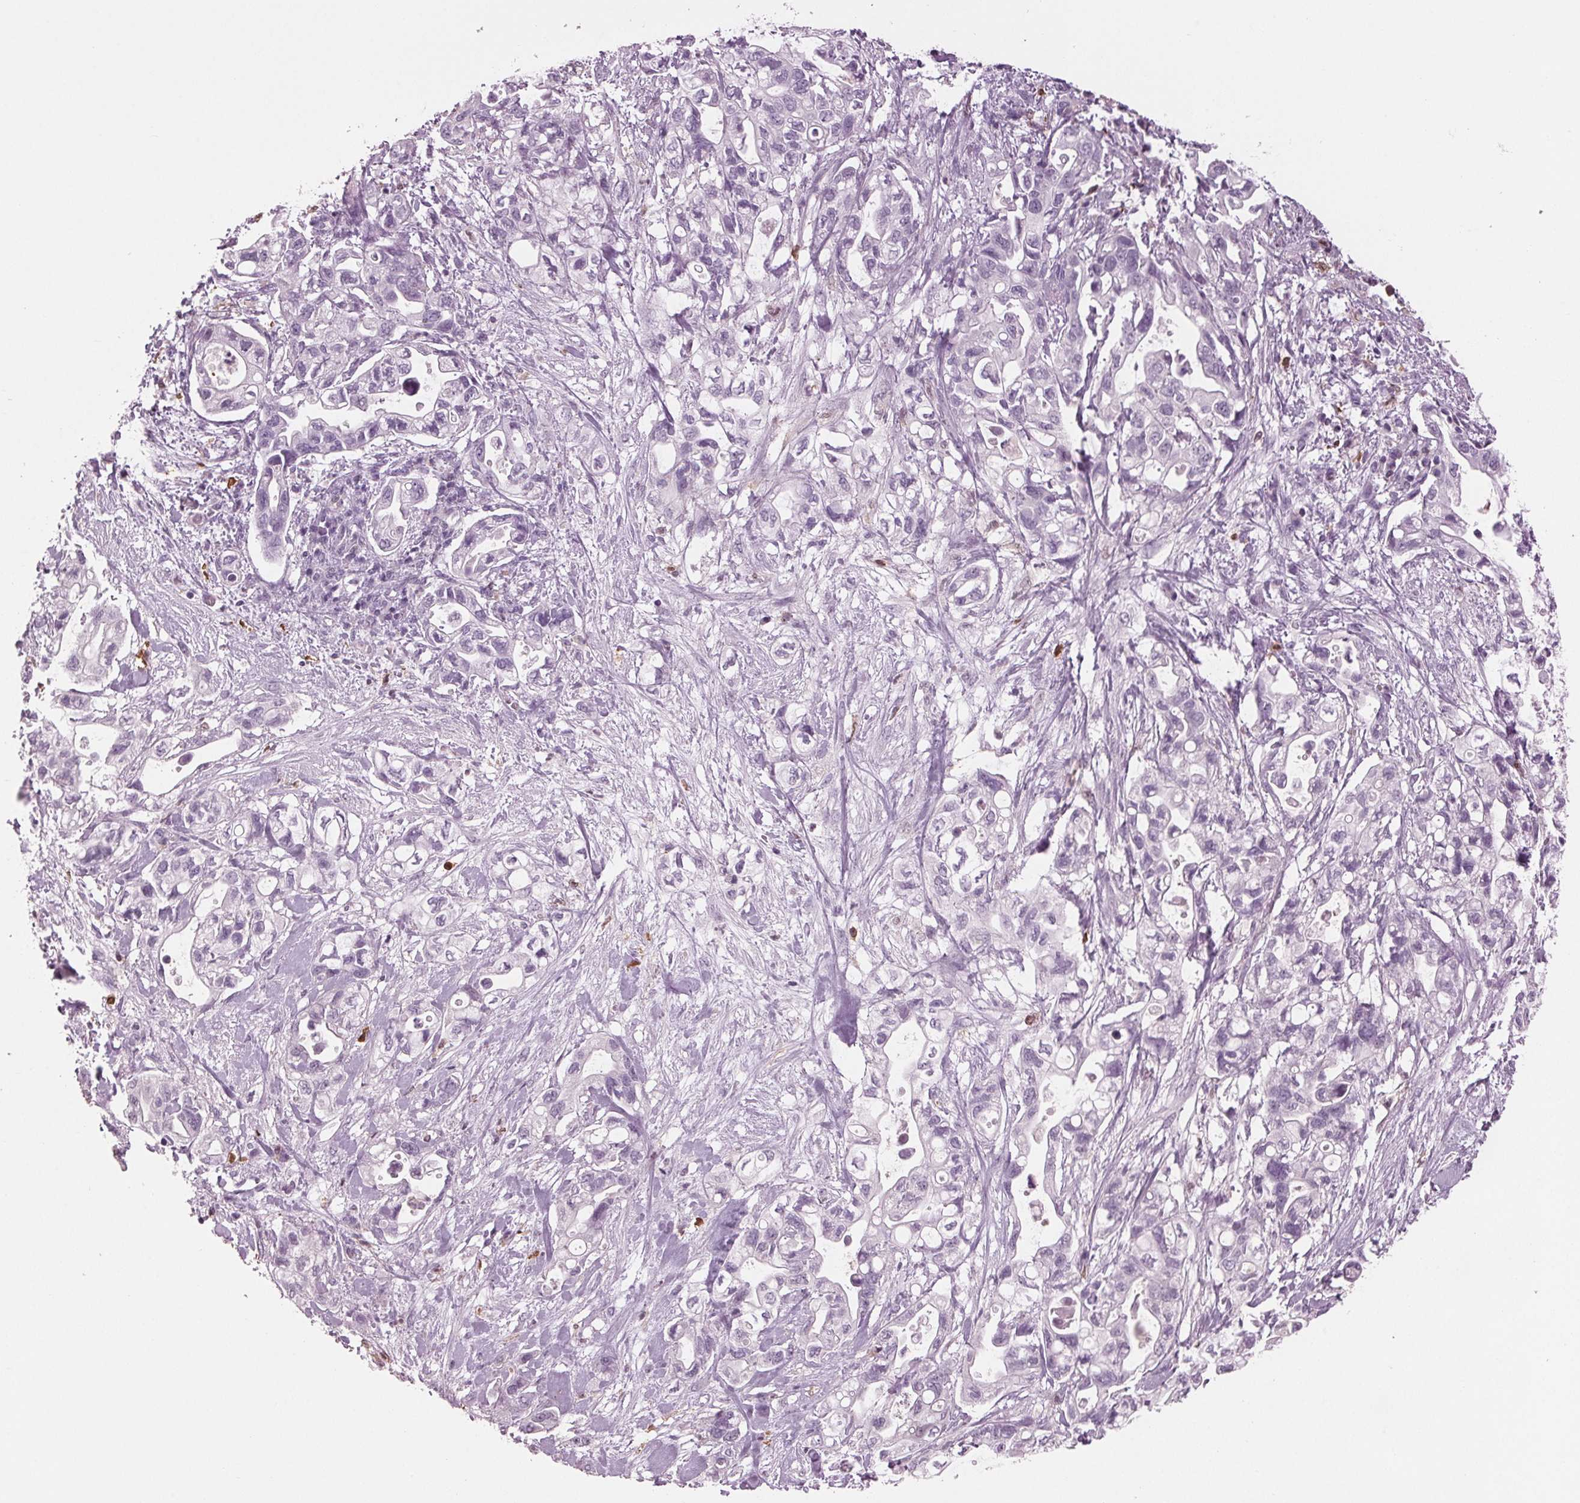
{"staining": {"intensity": "negative", "quantity": "none", "location": "none"}, "tissue": "pancreatic cancer", "cell_type": "Tumor cells", "image_type": "cancer", "snomed": [{"axis": "morphology", "description": "Adenocarcinoma, NOS"}, {"axis": "topography", "description": "Pancreas"}], "caption": "The IHC micrograph has no significant staining in tumor cells of pancreatic cancer tissue.", "gene": "BTLA", "patient": {"sex": "female", "age": 72}}